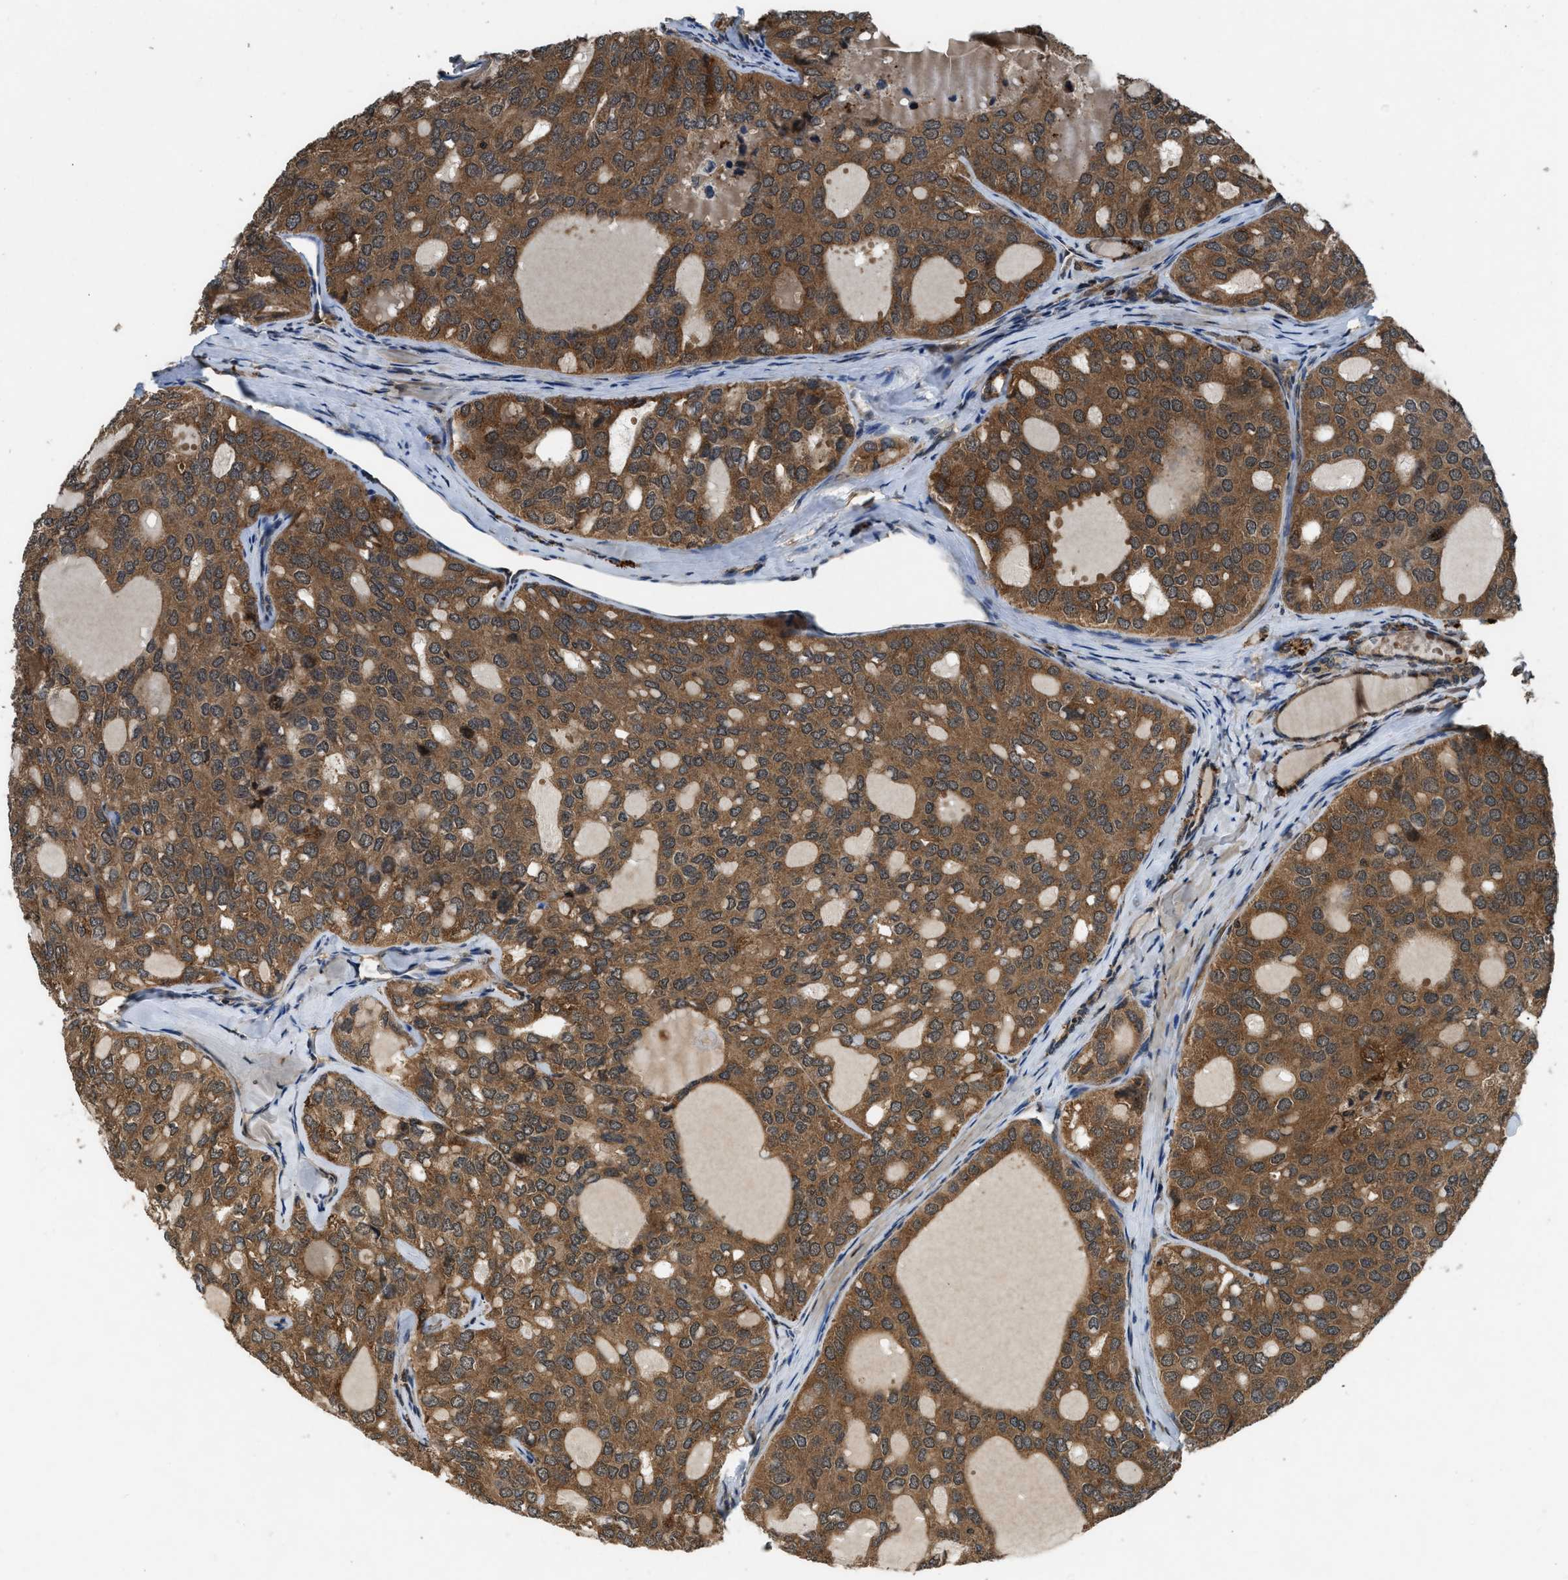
{"staining": {"intensity": "moderate", "quantity": ">75%", "location": "cytoplasmic/membranous"}, "tissue": "thyroid cancer", "cell_type": "Tumor cells", "image_type": "cancer", "snomed": [{"axis": "morphology", "description": "Follicular adenoma carcinoma, NOS"}, {"axis": "topography", "description": "Thyroid gland"}], "caption": "IHC (DAB (3,3'-diaminobenzidine)) staining of thyroid cancer displays moderate cytoplasmic/membranous protein positivity in approximately >75% of tumor cells.", "gene": "RPS6KB1", "patient": {"sex": "male", "age": 75}}